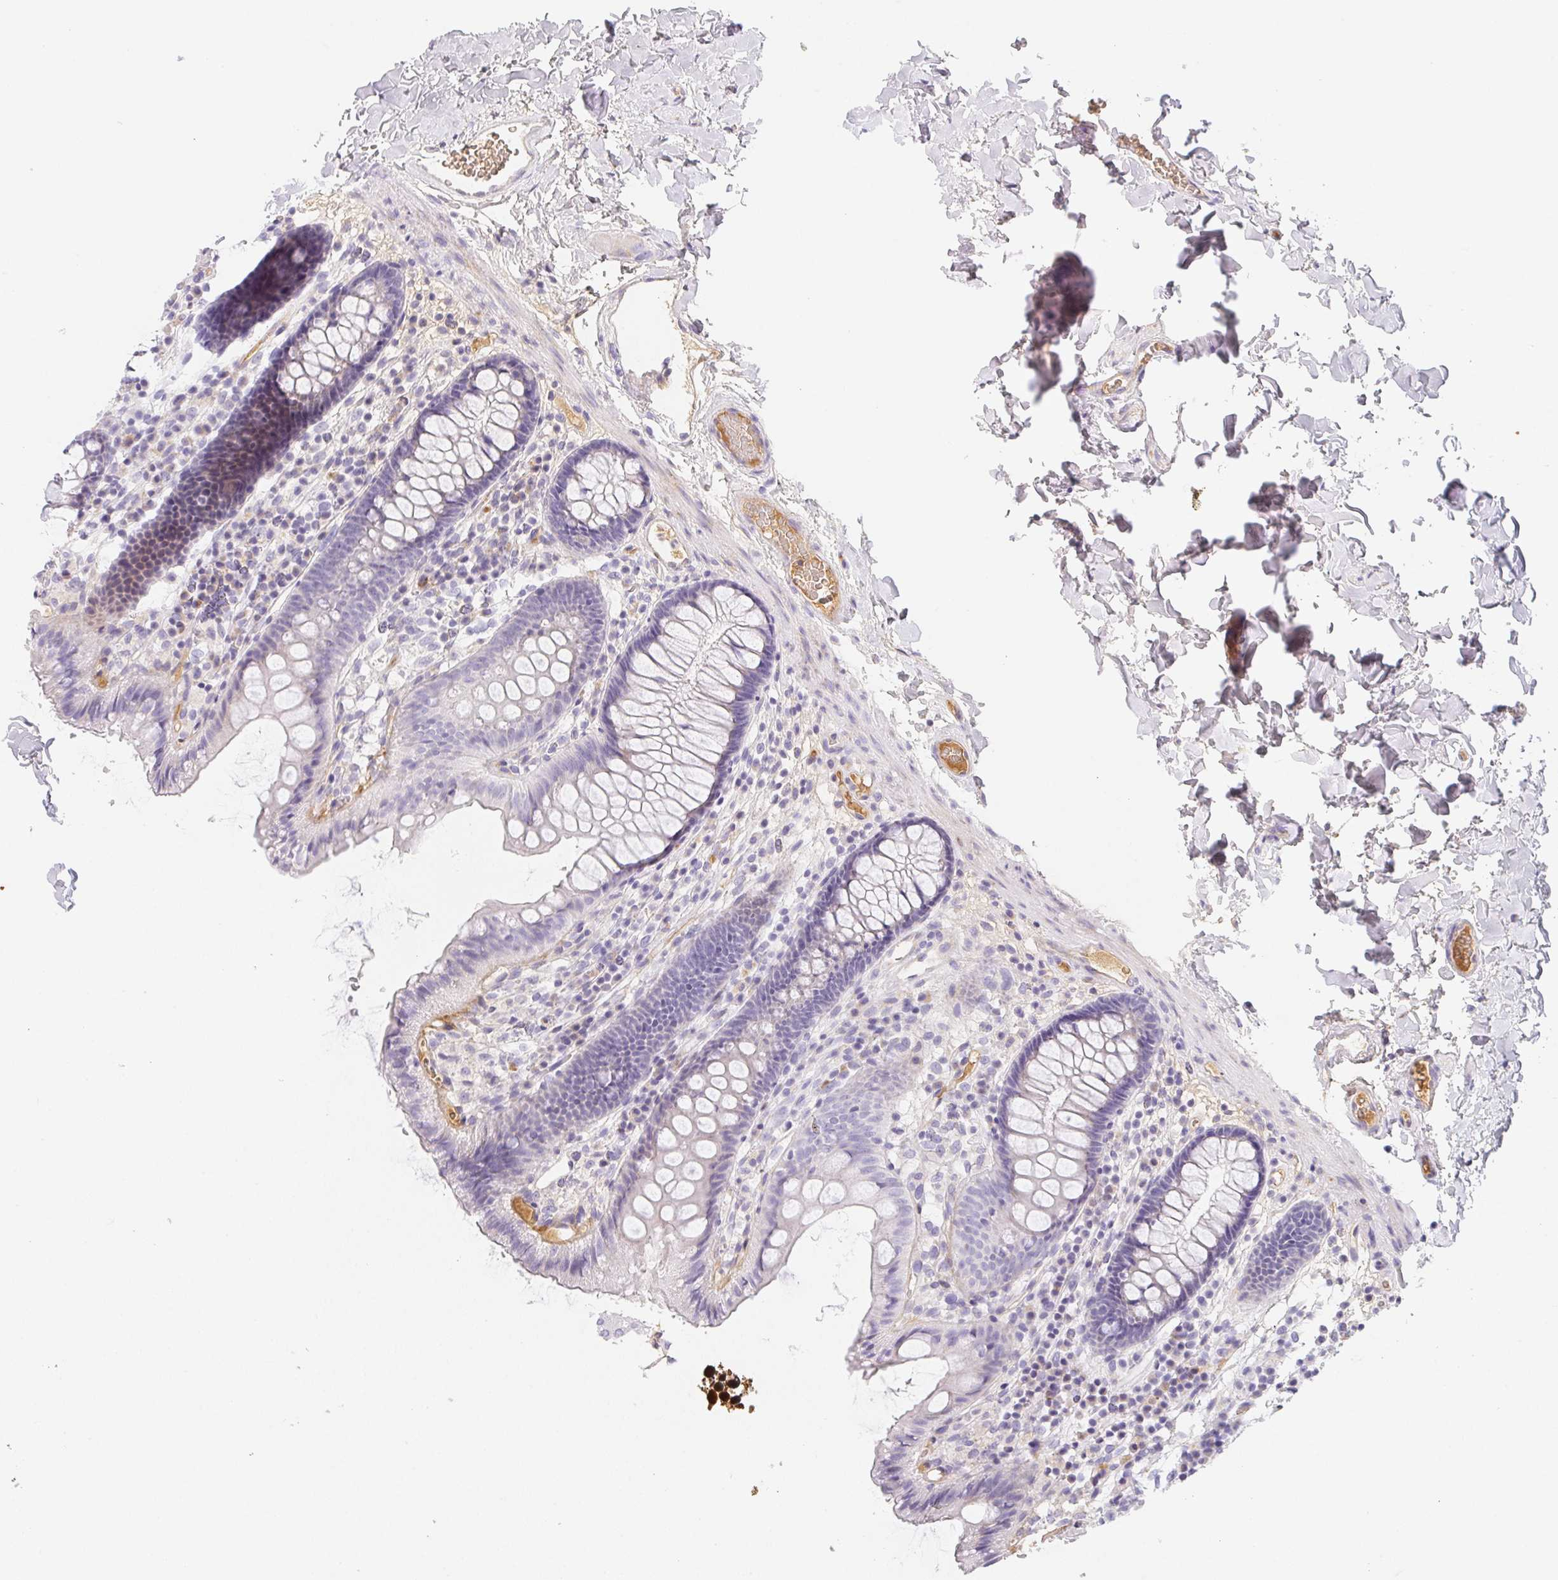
{"staining": {"intensity": "negative", "quantity": "none", "location": "none"}, "tissue": "colon", "cell_type": "Endothelial cells", "image_type": "normal", "snomed": [{"axis": "morphology", "description": "Normal tissue, NOS"}, {"axis": "topography", "description": "Colon"}], "caption": "Colon was stained to show a protein in brown. There is no significant positivity in endothelial cells. (DAB immunohistochemistry (IHC) with hematoxylin counter stain).", "gene": "ITIH2", "patient": {"sex": "male", "age": 84}}